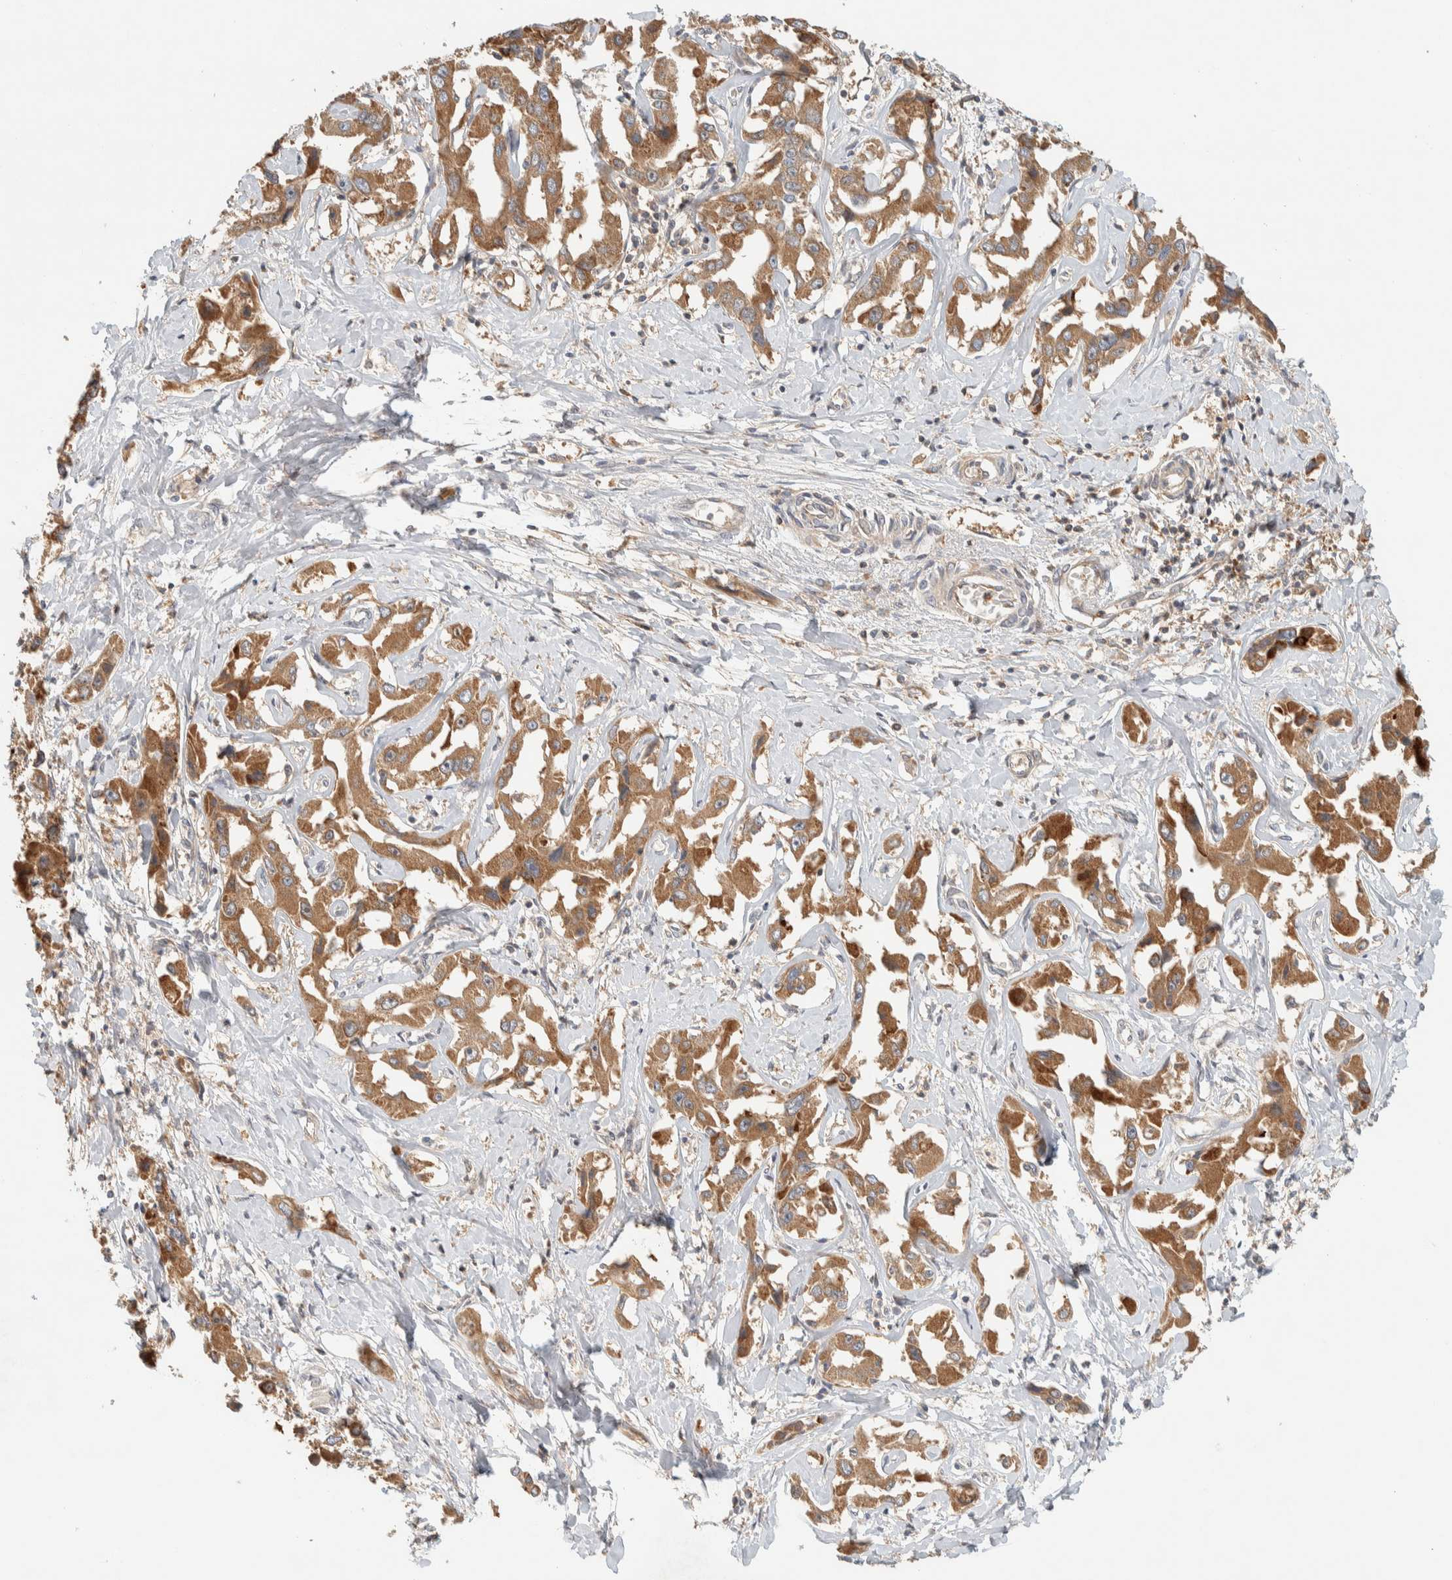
{"staining": {"intensity": "moderate", "quantity": ">75%", "location": "cytoplasmic/membranous"}, "tissue": "liver cancer", "cell_type": "Tumor cells", "image_type": "cancer", "snomed": [{"axis": "morphology", "description": "Cholangiocarcinoma"}, {"axis": "topography", "description": "Liver"}], "caption": "Liver cholangiocarcinoma was stained to show a protein in brown. There is medium levels of moderate cytoplasmic/membranous staining in about >75% of tumor cells.", "gene": "FAM167A", "patient": {"sex": "male", "age": 59}}